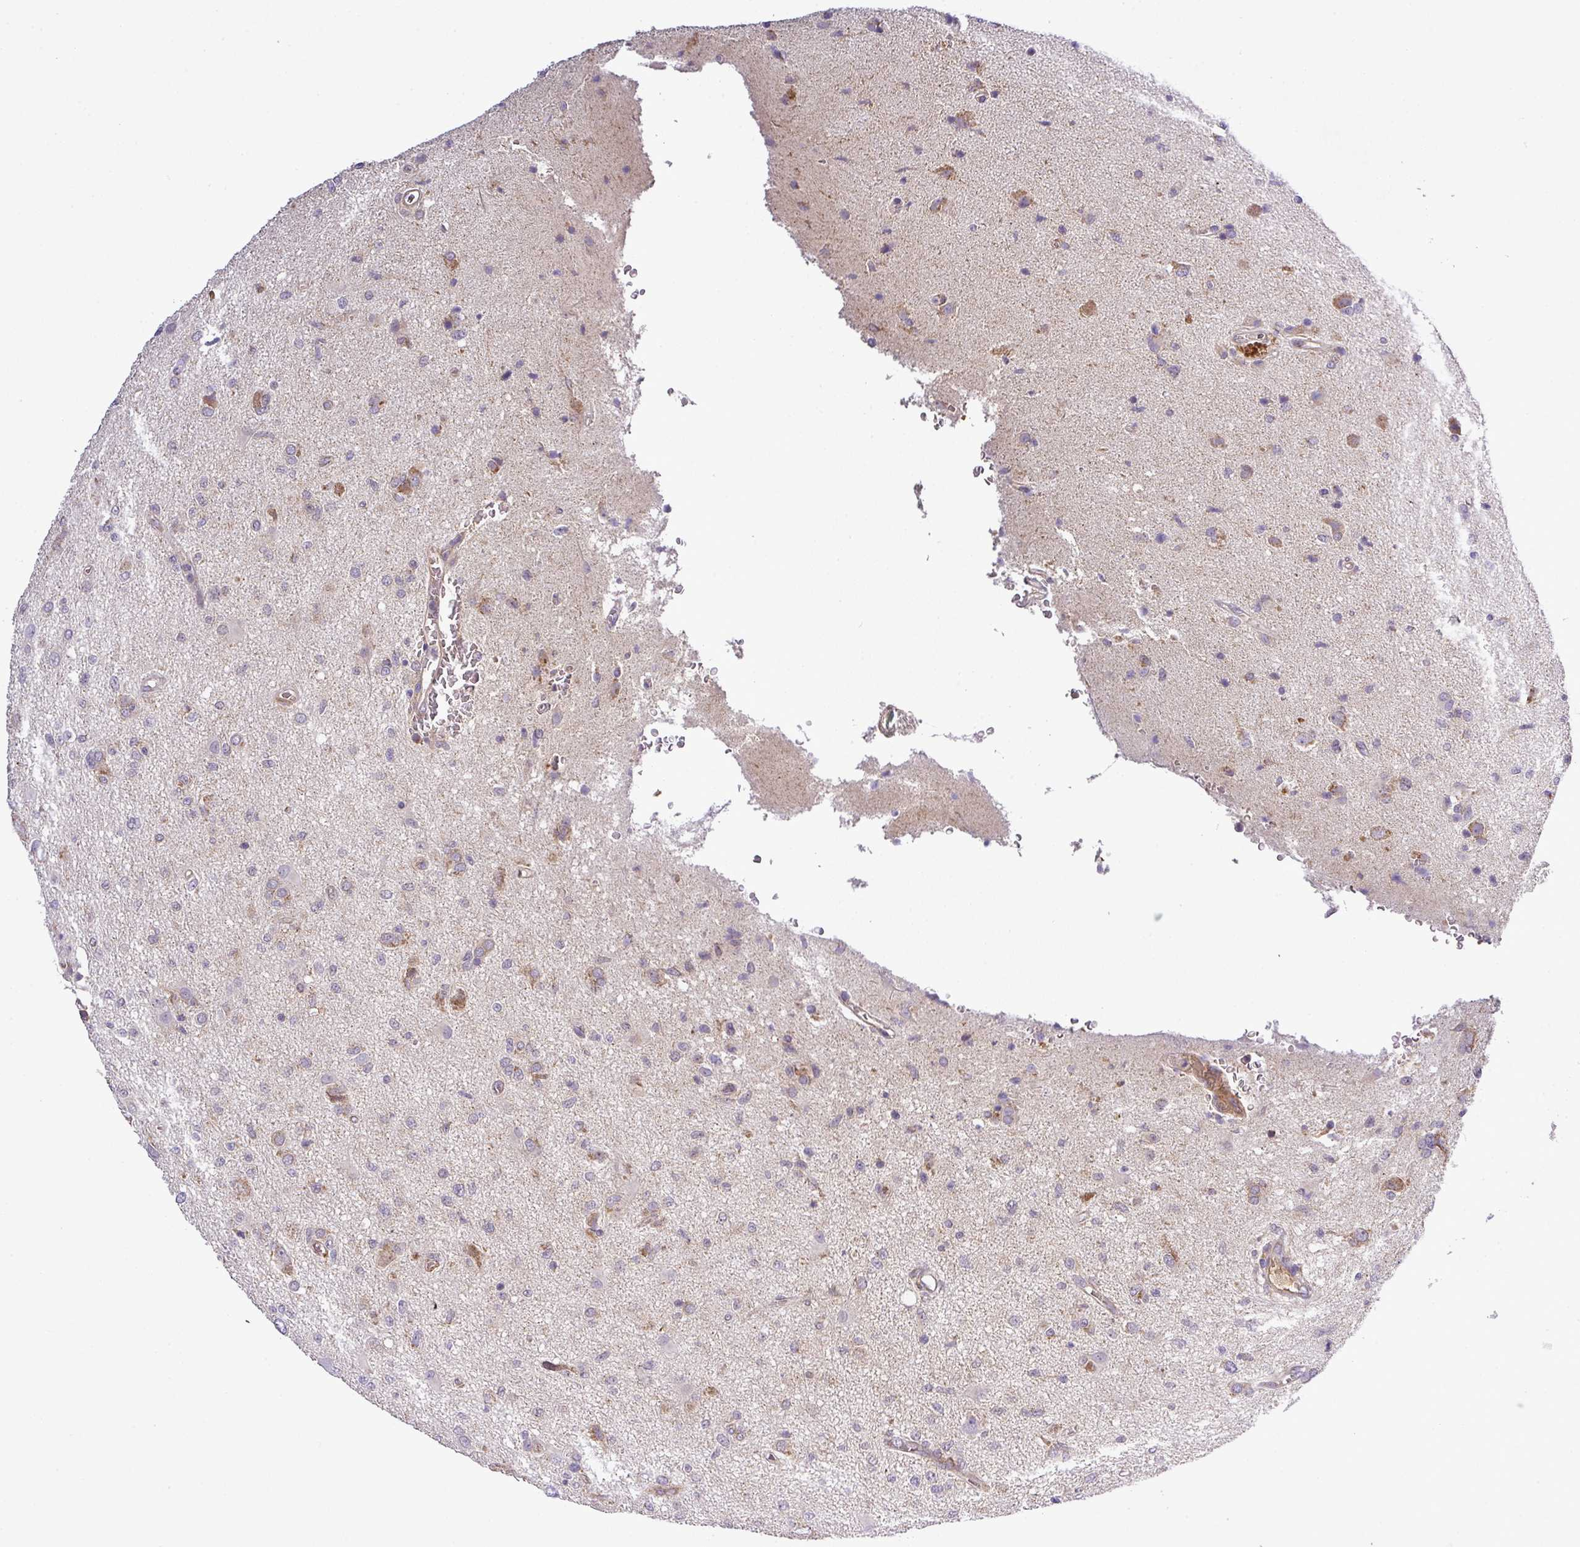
{"staining": {"intensity": "moderate", "quantity": "25%-75%", "location": "cytoplasmic/membranous"}, "tissue": "glioma", "cell_type": "Tumor cells", "image_type": "cancer", "snomed": [{"axis": "morphology", "description": "Glioma, malignant, High grade"}, {"axis": "topography", "description": "Brain"}], "caption": "A brown stain highlights moderate cytoplasmic/membranous positivity of a protein in glioma tumor cells. Nuclei are stained in blue.", "gene": "ZNF513", "patient": {"sex": "female", "age": 57}}